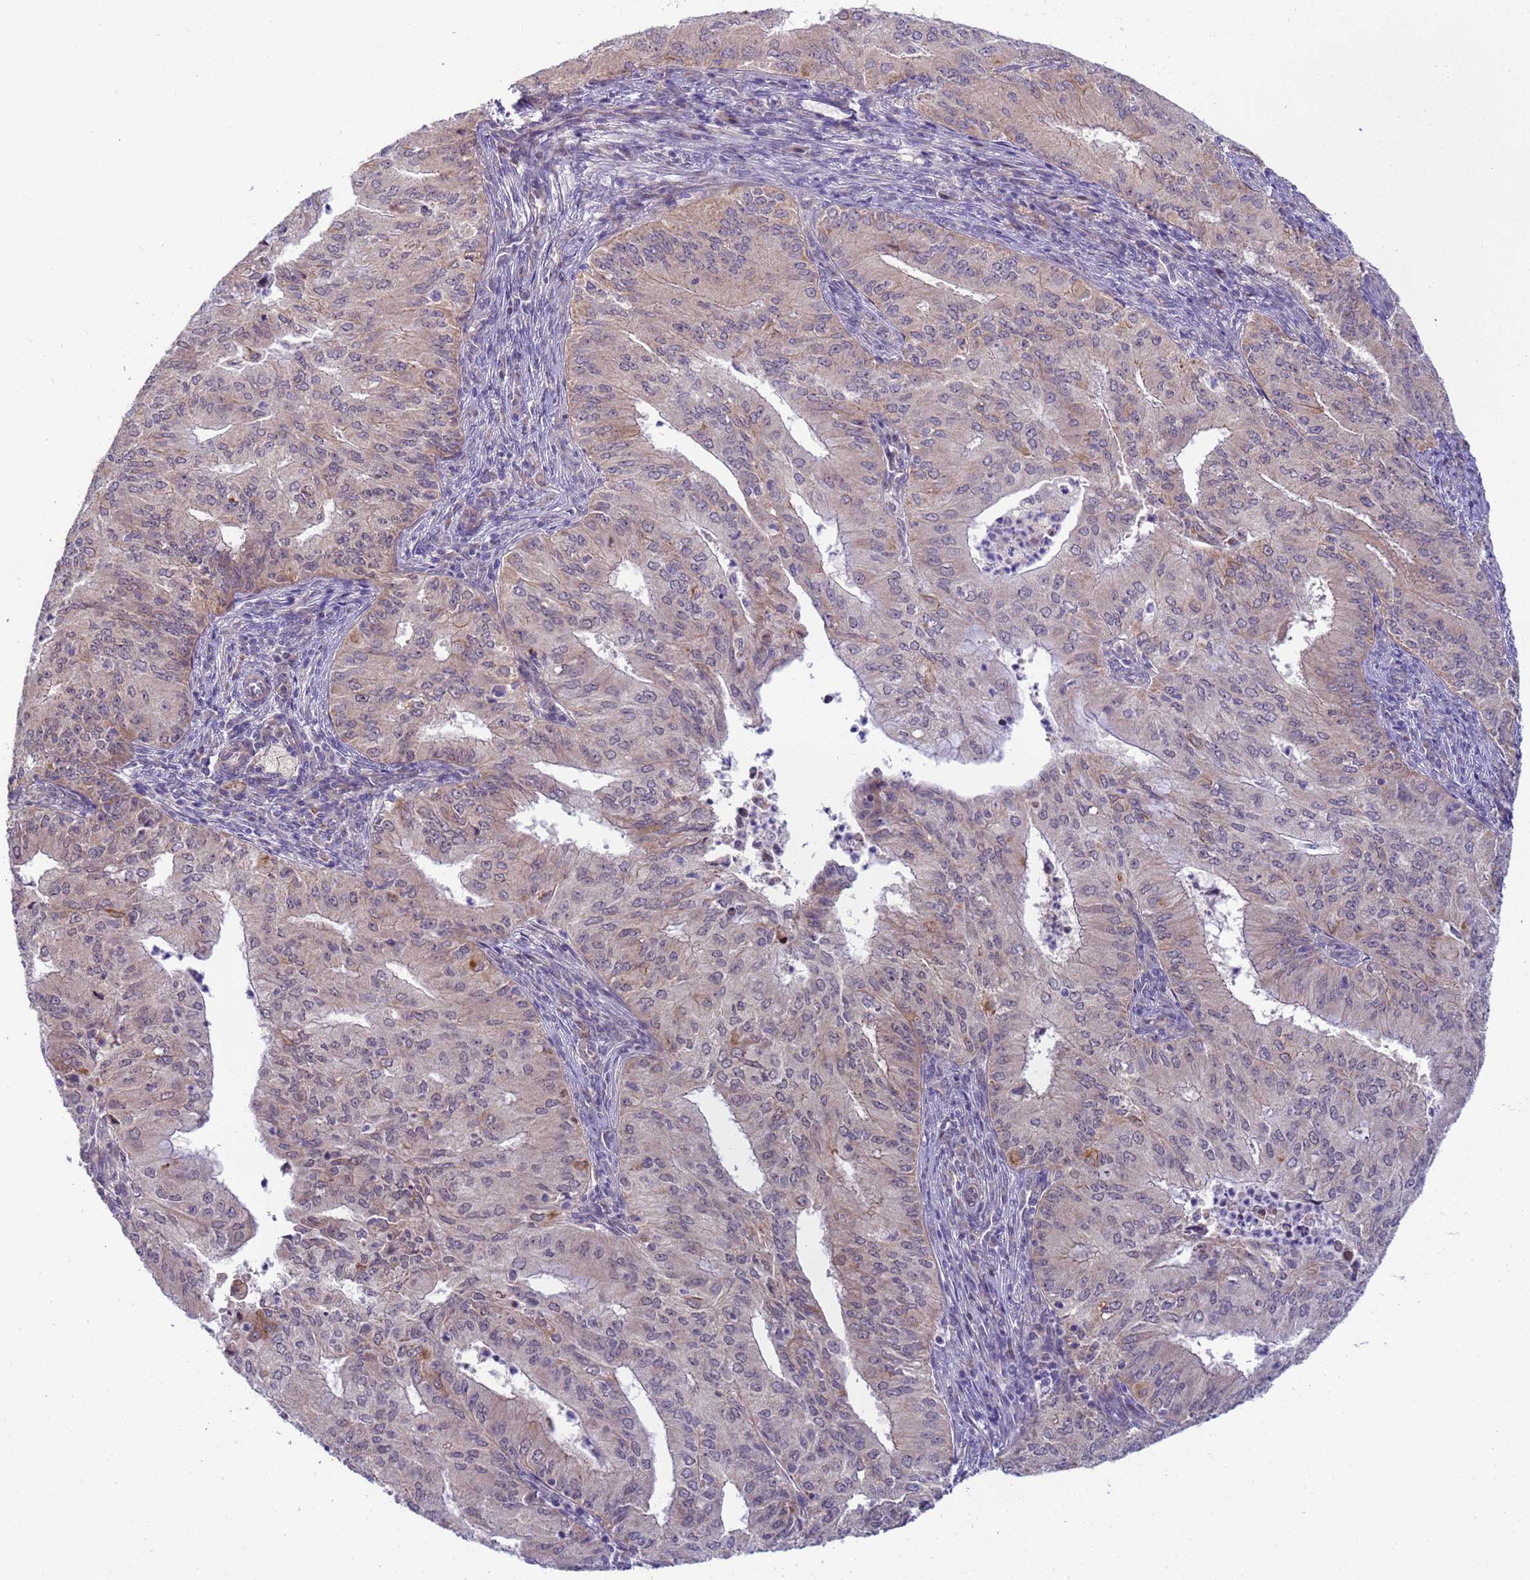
{"staining": {"intensity": "weak", "quantity": "25%-75%", "location": "cytoplasmic/membranous"}, "tissue": "endometrial cancer", "cell_type": "Tumor cells", "image_type": "cancer", "snomed": [{"axis": "morphology", "description": "Adenocarcinoma, NOS"}, {"axis": "topography", "description": "Endometrium"}], "caption": "Immunohistochemical staining of human endometrial adenocarcinoma demonstrates low levels of weak cytoplasmic/membranous positivity in about 25%-75% of tumor cells.", "gene": "RAPGEF3", "patient": {"sex": "female", "age": 50}}